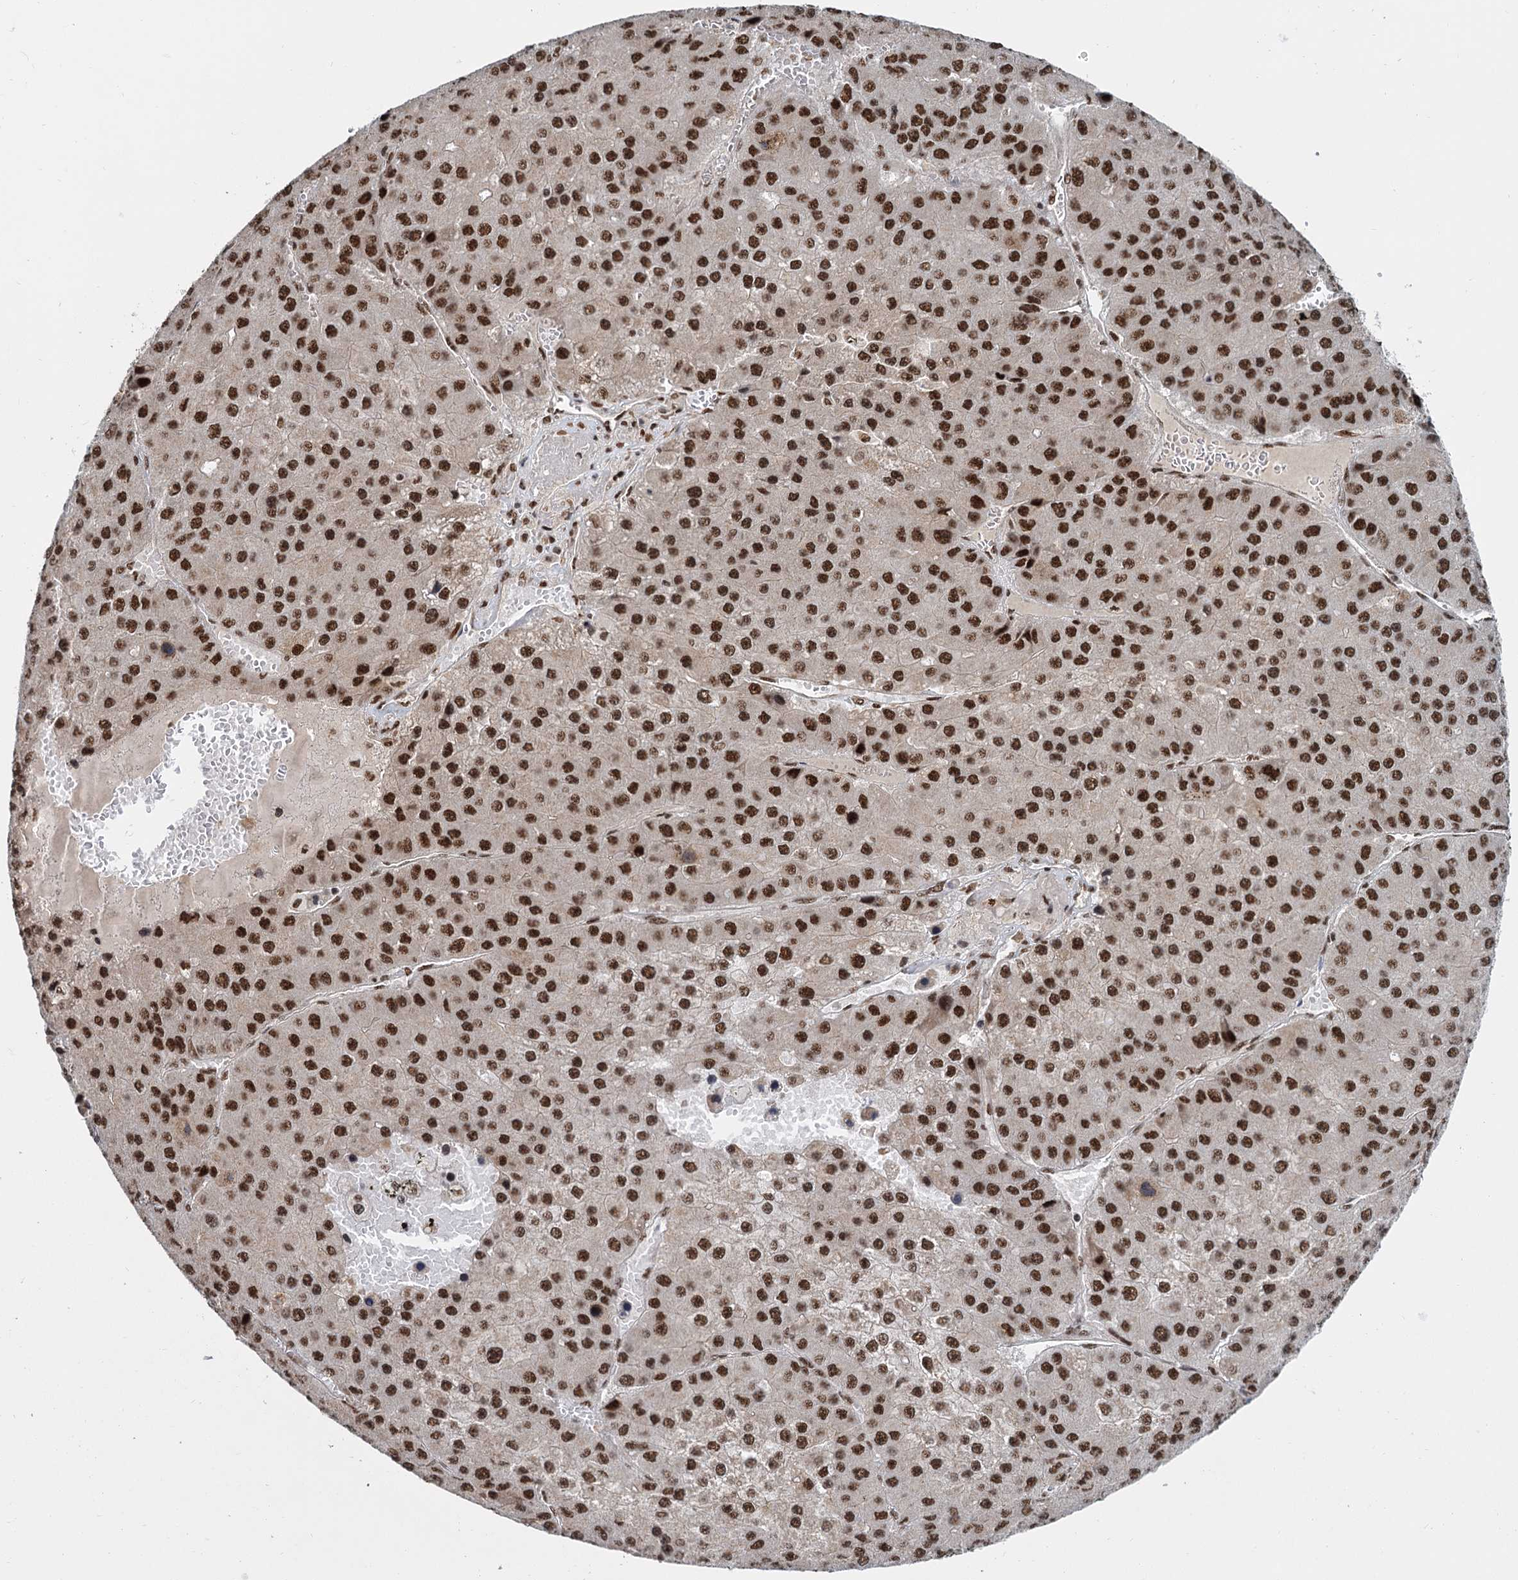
{"staining": {"intensity": "strong", "quantity": ">75%", "location": "nuclear"}, "tissue": "liver cancer", "cell_type": "Tumor cells", "image_type": "cancer", "snomed": [{"axis": "morphology", "description": "Carcinoma, Hepatocellular, NOS"}, {"axis": "topography", "description": "Liver"}], "caption": "This micrograph displays liver cancer stained with IHC to label a protein in brown. The nuclear of tumor cells show strong positivity for the protein. Nuclei are counter-stained blue.", "gene": "WBP4", "patient": {"sex": "female", "age": 73}}